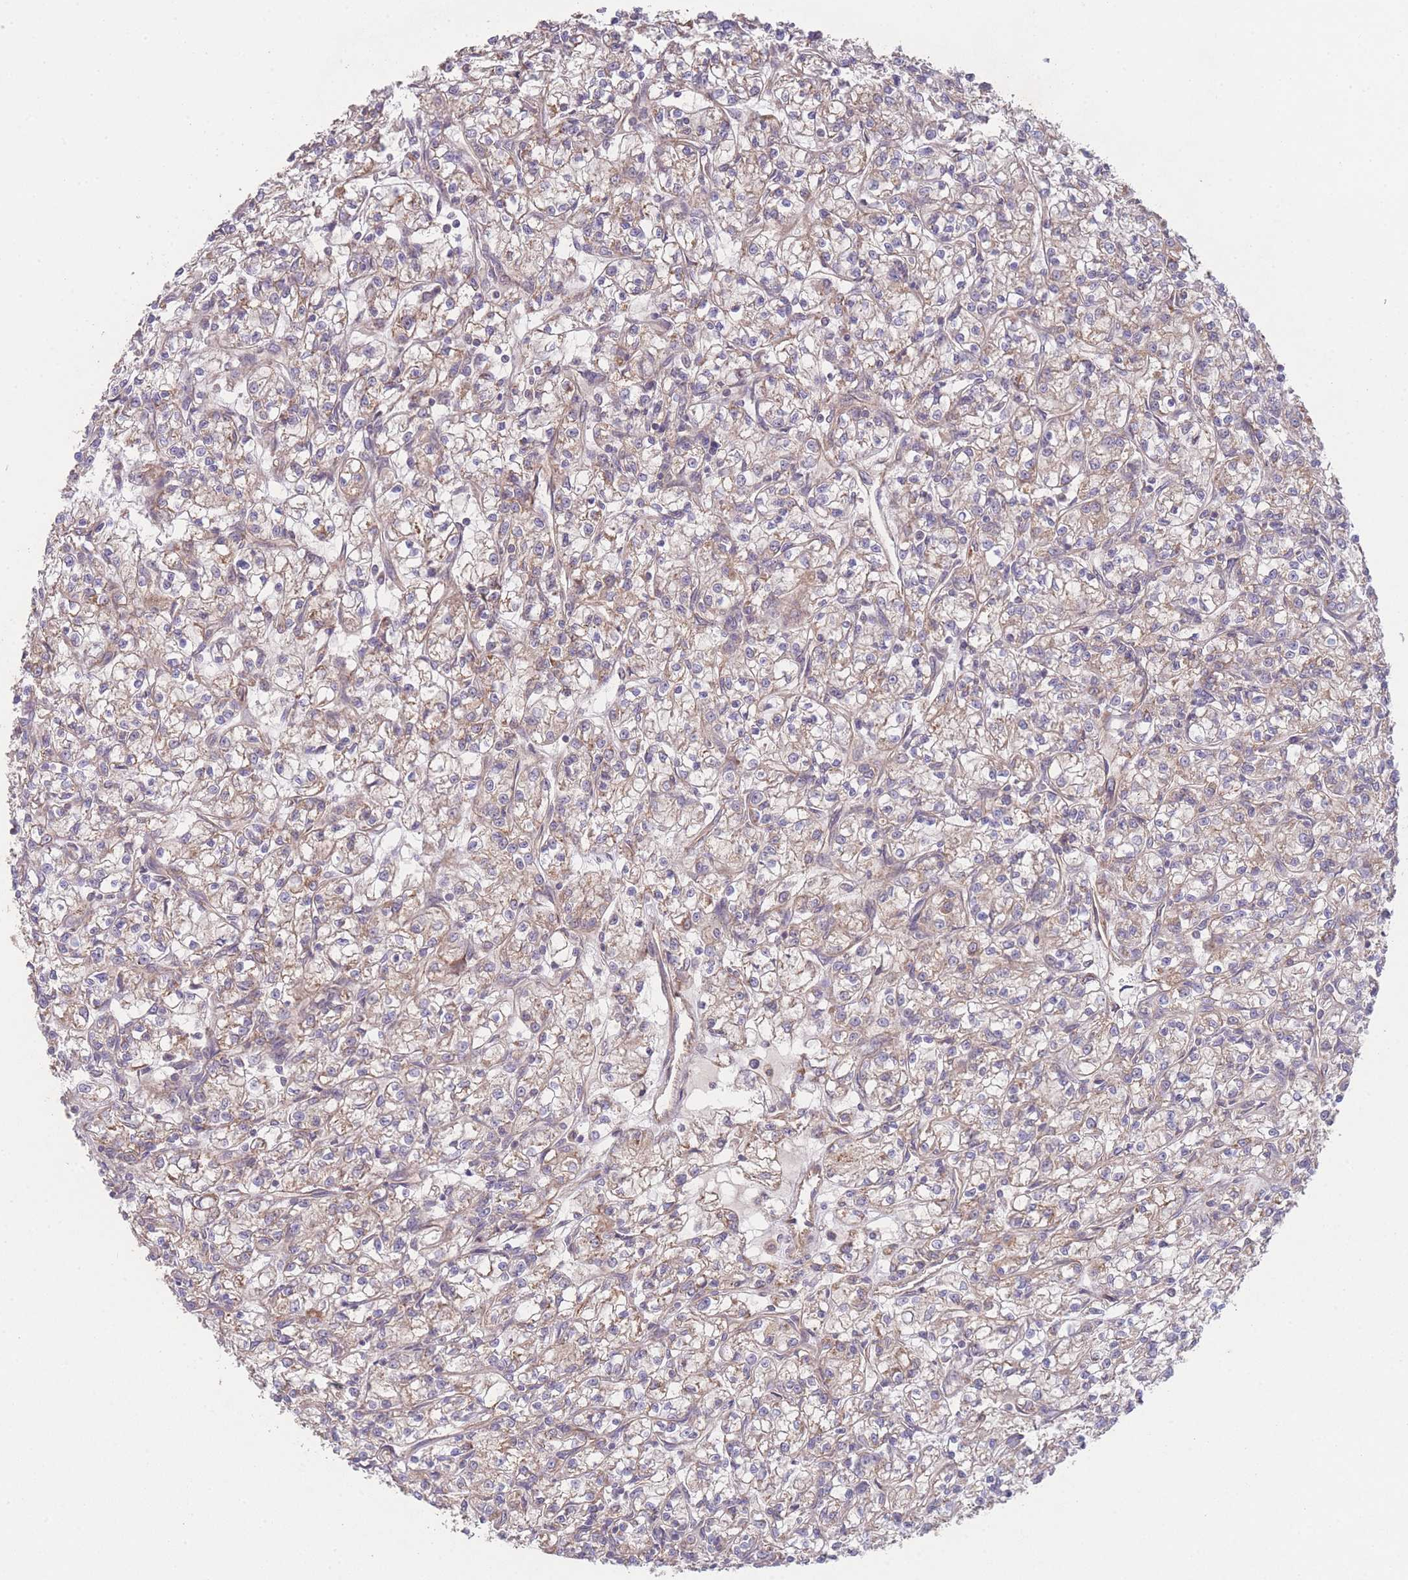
{"staining": {"intensity": "weak", "quantity": "25%-75%", "location": "cytoplasmic/membranous"}, "tissue": "renal cancer", "cell_type": "Tumor cells", "image_type": "cancer", "snomed": [{"axis": "morphology", "description": "Adenocarcinoma, NOS"}, {"axis": "topography", "description": "Kidney"}], "caption": "Adenocarcinoma (renal) stained with DAB immunohistochemistry (IHC) exhibits low levels of weak cytoplasmic/membranous positivity in about 25%-75% of tumor cells.", "gene": "PXMP4", "patient": {"sex": "female", "age": 59}}